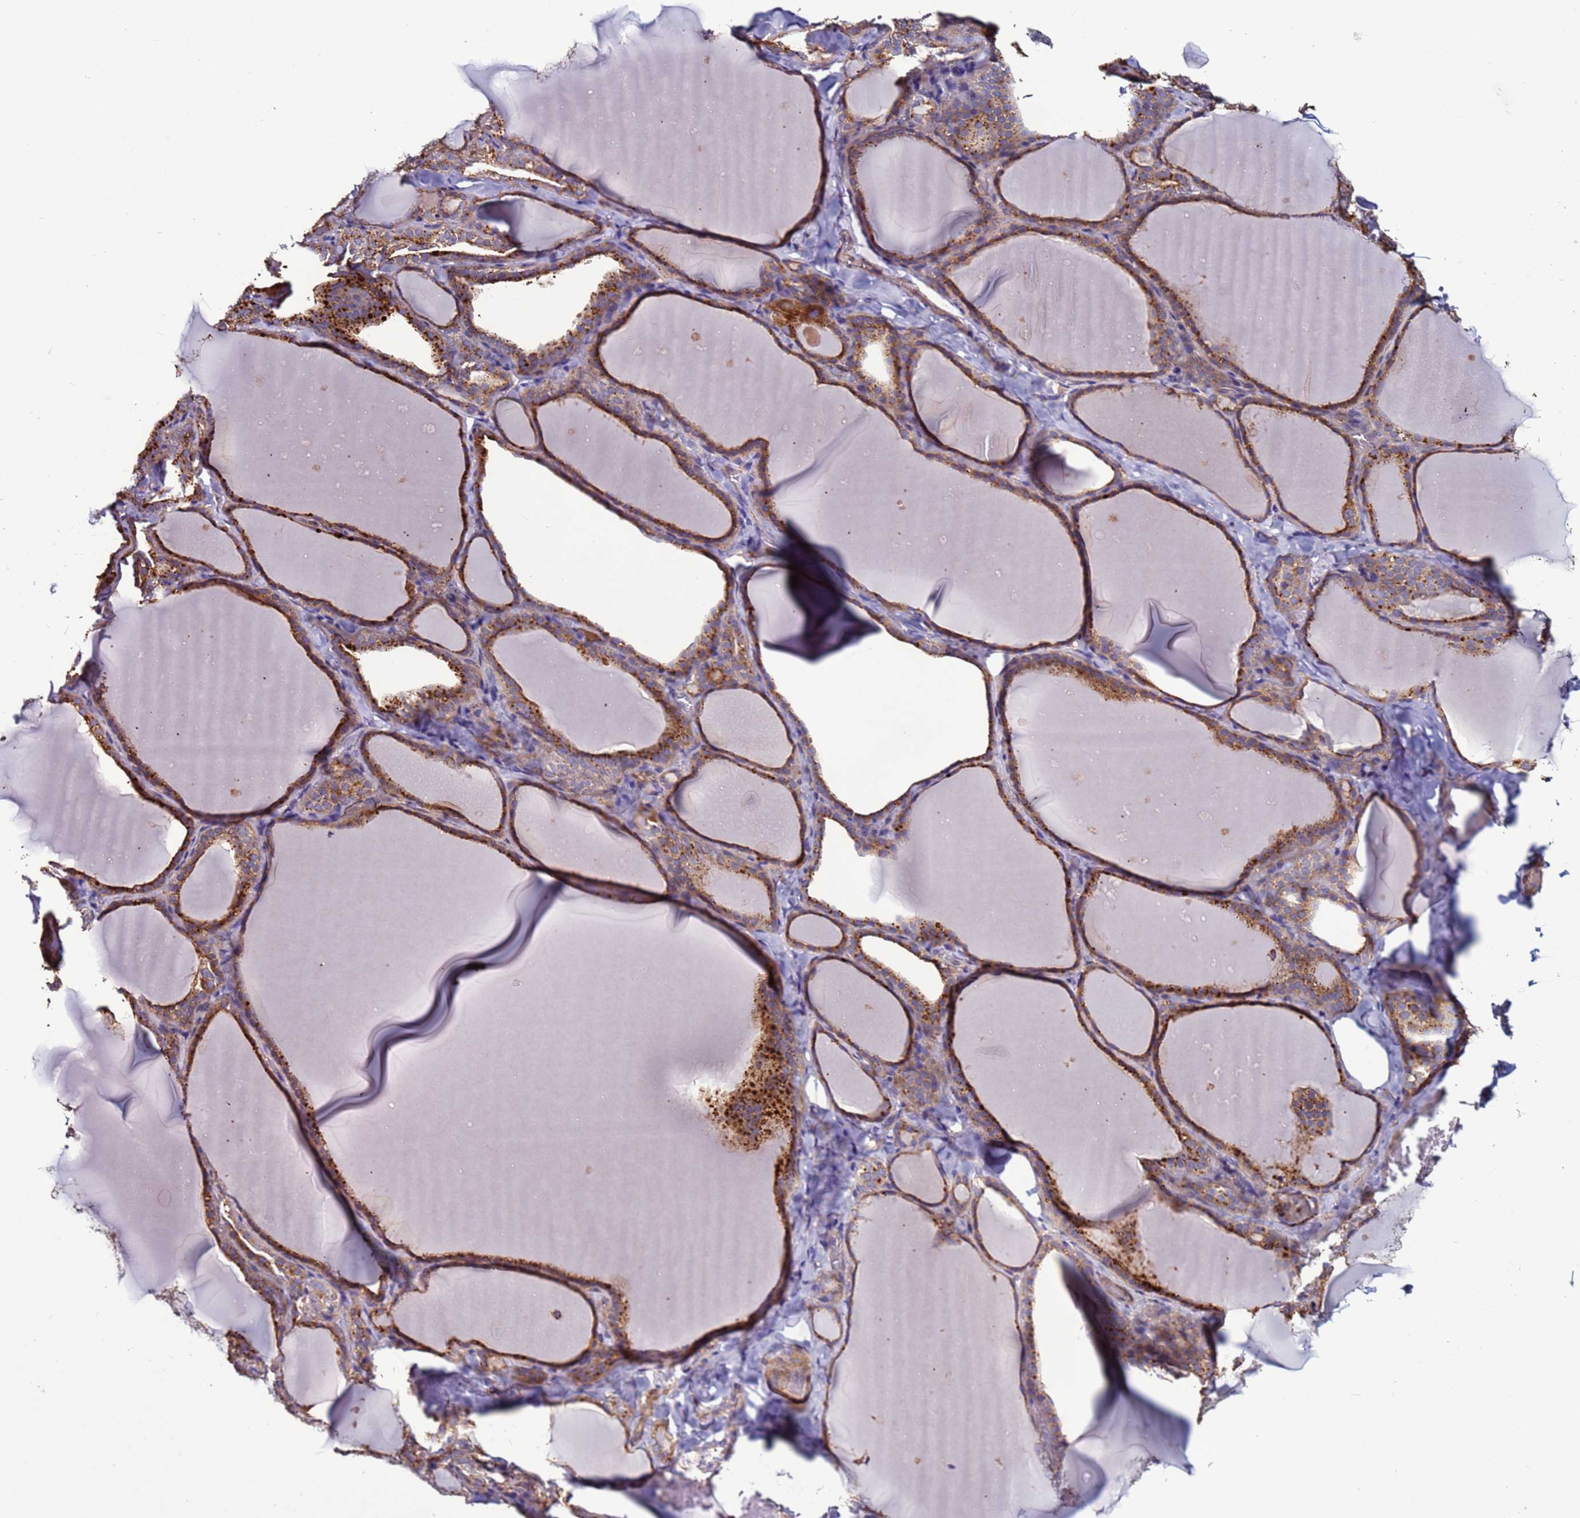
{"staining": {"intensity": "moderate", "quantity": ">75%", "location": "cytoplasmic/membranous"}, "tissue": "thyroid gland", "cell_type": "Glandular cells", "image_type": "normal", "snomed": [{"axis": "morphology", "description": "Normal tissue, NOS"}, {"axis": "topography", "description": "Thyroid gland"}], "caption": "Immunohistochemistry histopathology image of unremarkable thyroid gland: thyroid gland stained using immunohistochemistry (IHC) demonstrates medium levels of moderate protein expression localized specifically in the cytoplasmic/membranous of glandular cells, appearing as a cytoplasmic/membranous brown color.", "gene": "CEP55", "patient": {"sex": "female", "age": 22}}